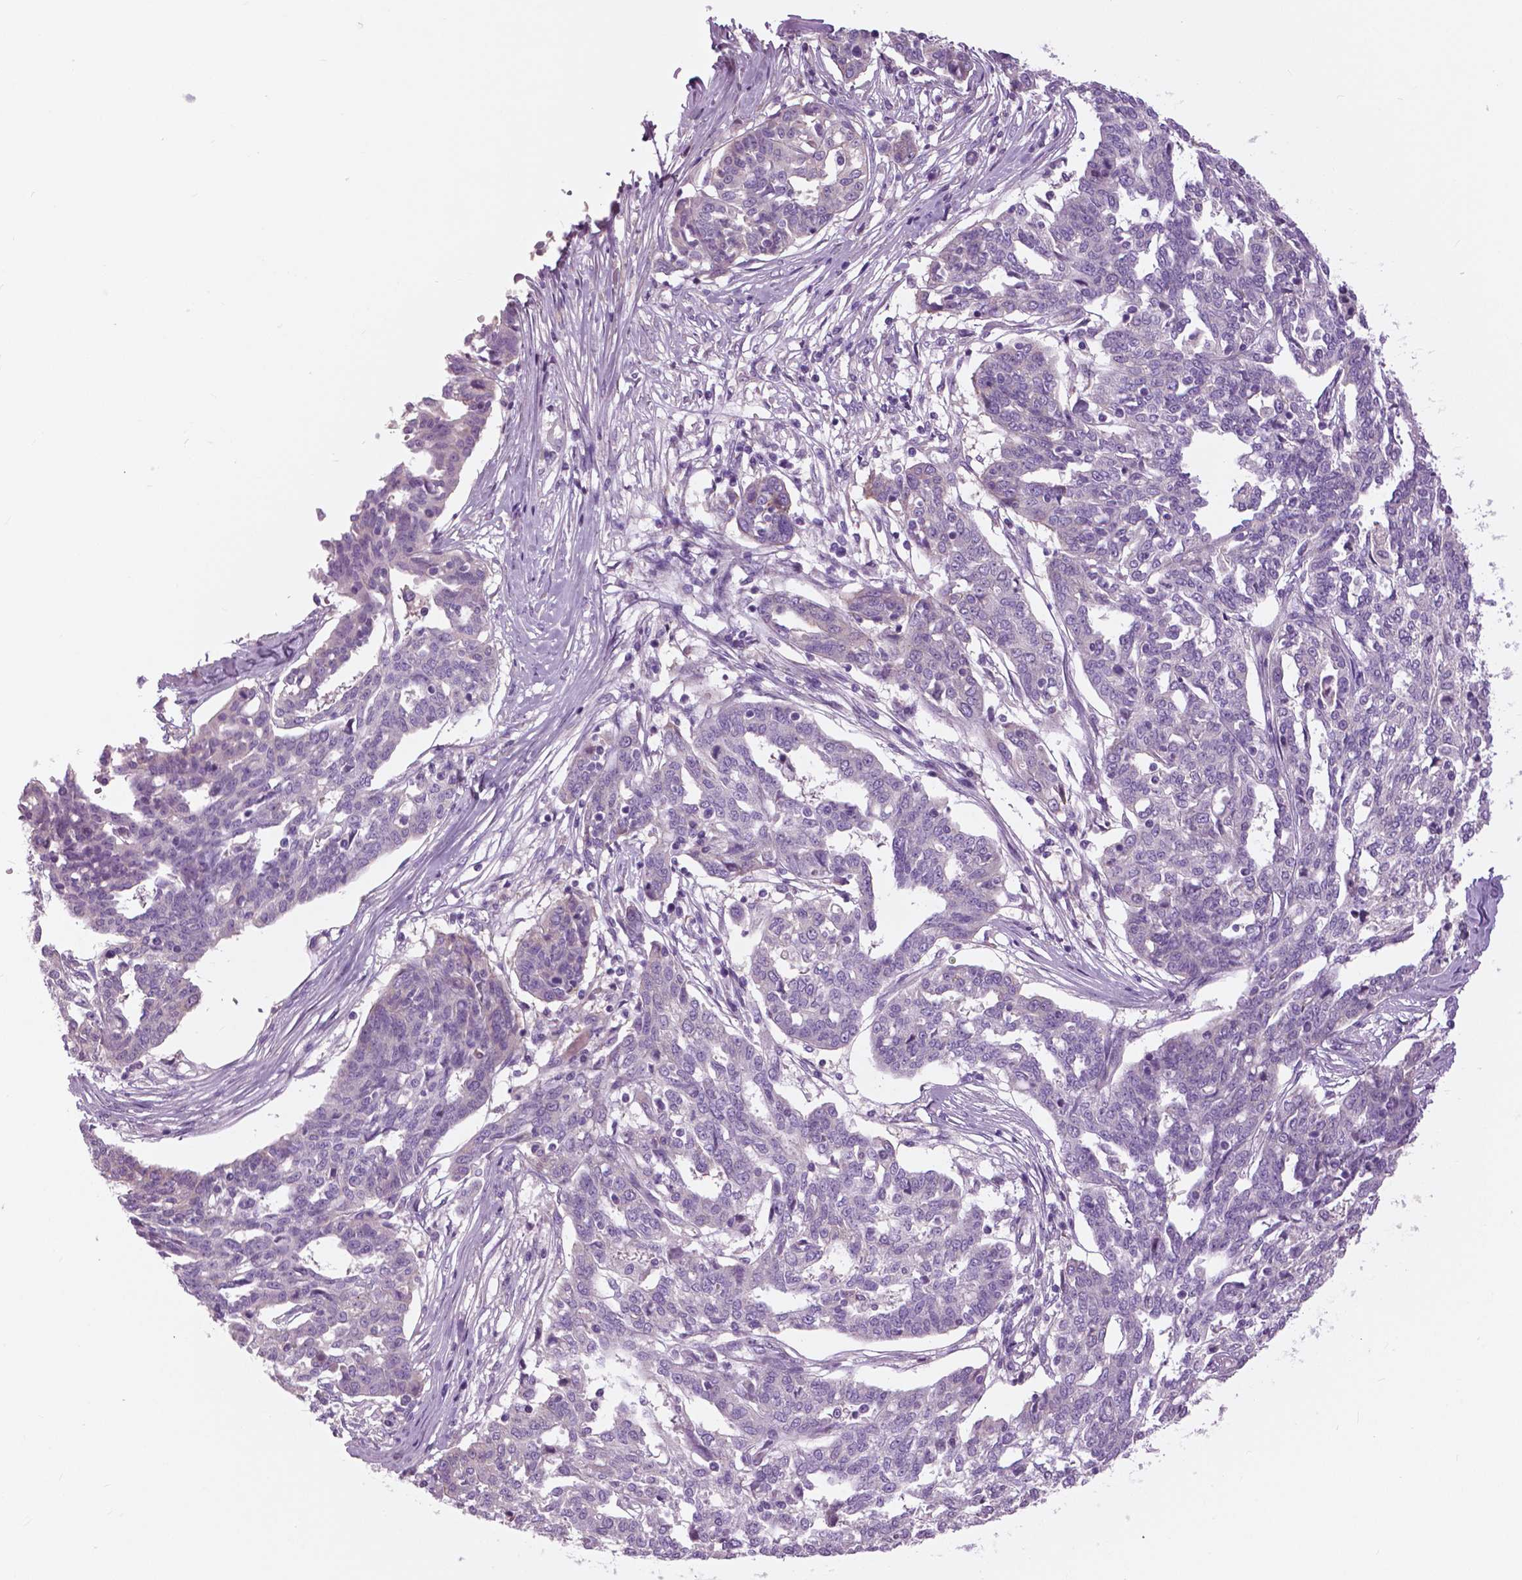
{"staining": {"intensity": "negative", "quantity": "none", "location": "none"}, "tissue": "ovarian cancer", "cell_type": "Tumor cells", "image_type": "cancer", "snomed": [{"axis": "morphology", "description": "Cystadenocarcinoma, serous, NOS"}, {"axis": "topography", "description": "Ovary"}], "caption": "Ovarian cancer stained for a protein using immunohistochemistry reveals no expression tumor cells.", "gene": "SERPINI1", "patient": {"sex": "female", "age": 67}}